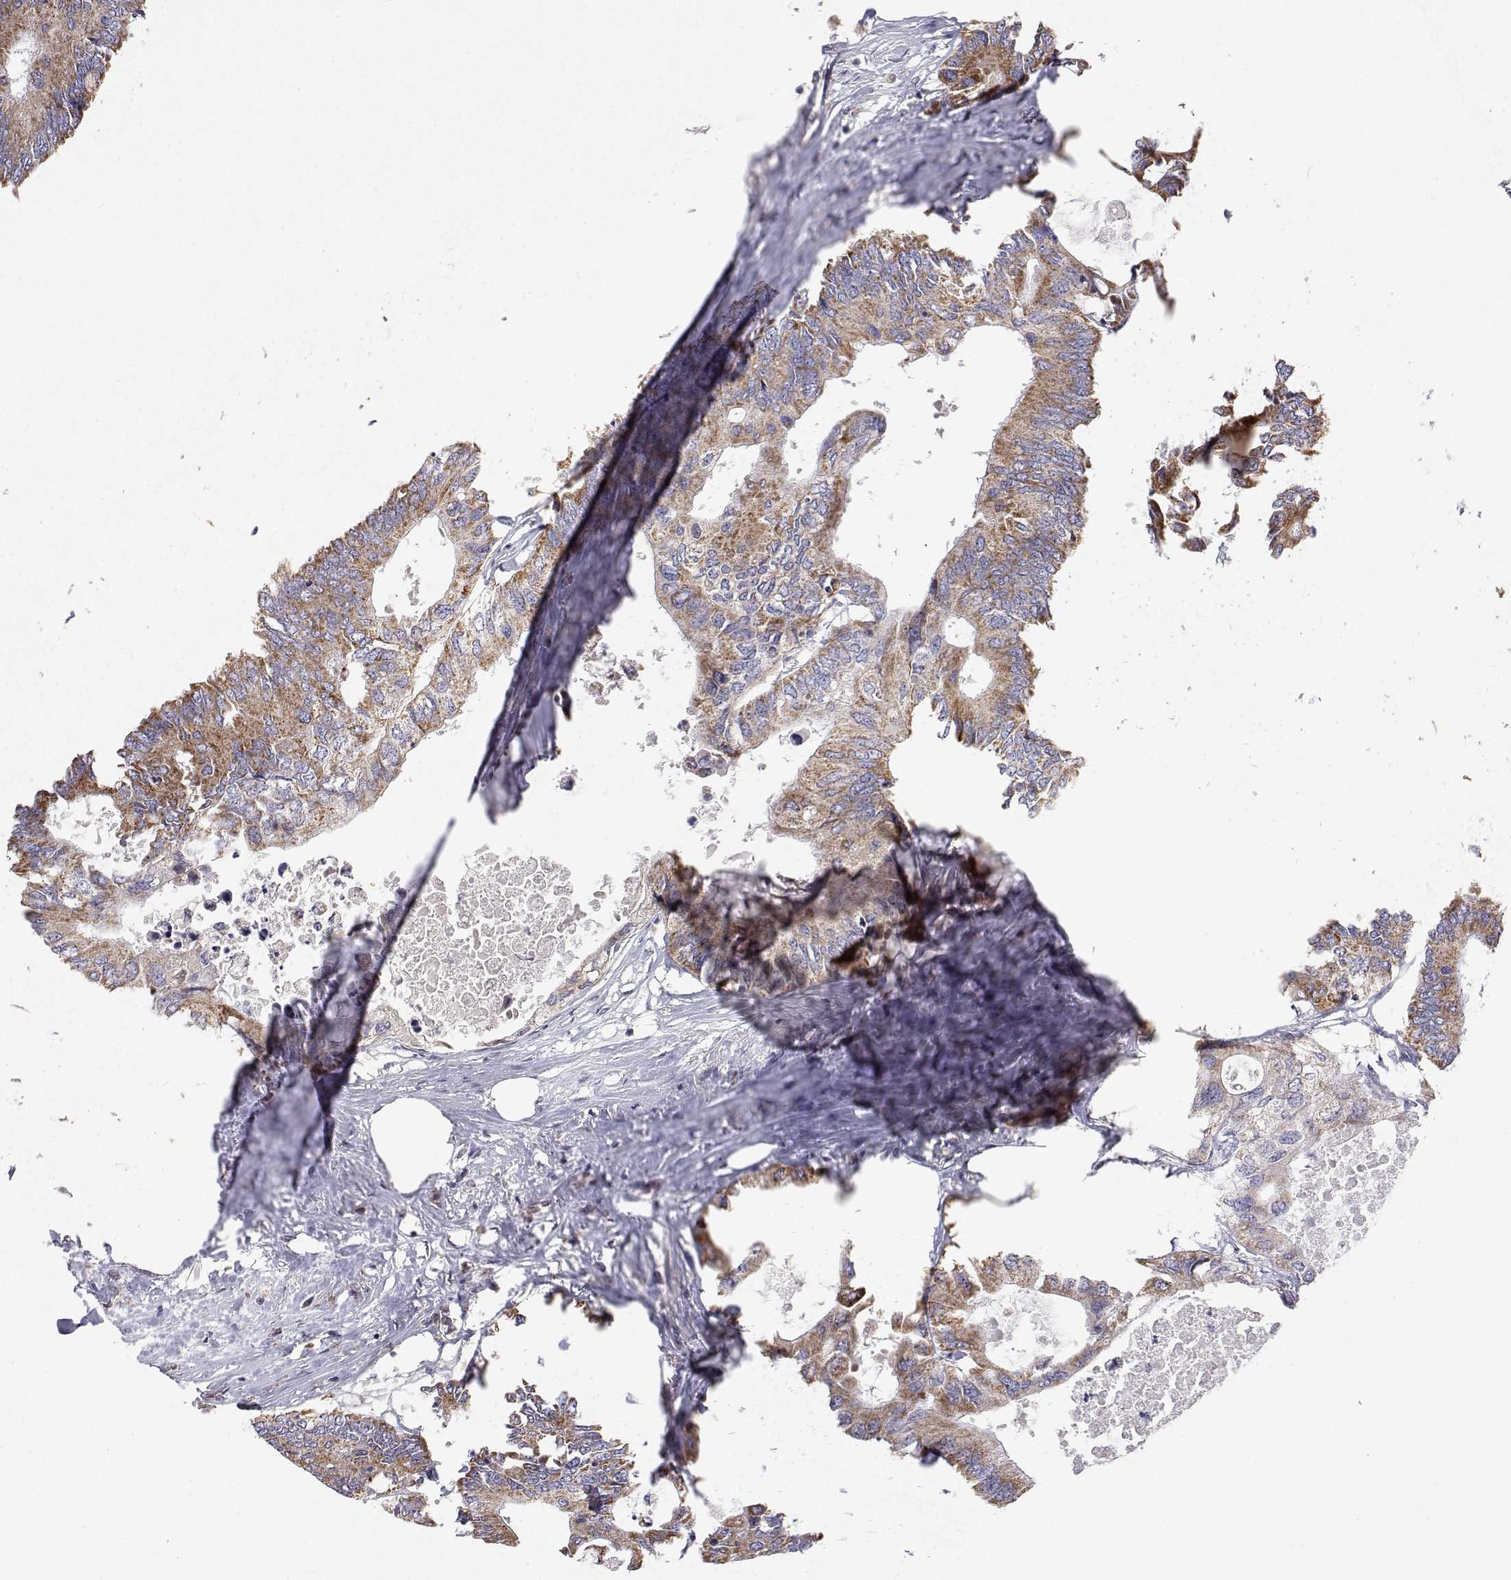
{"staining": {"intensity": "moderate", "quantity": ">75%", "location": "cytoplasmic/membranous"}, "tissue": "colorectal cancer", "cell_type": "Tumor cells", "image_type": "cancer", "snomed": [{"axis": "morphology", "description": "Adenocarcinoma, NOS"}, {"axis": "topography", "description": "Colon"}], "caption": "Immunohistochemical staining of colorectal adenocarcinoma exhibits medium levels of moderate cytoplasmic/membranous protein staining in approximately >75% of tumor cells.", "gene": "MRPL3", "patient": {"sex": "male", "age": 71}}